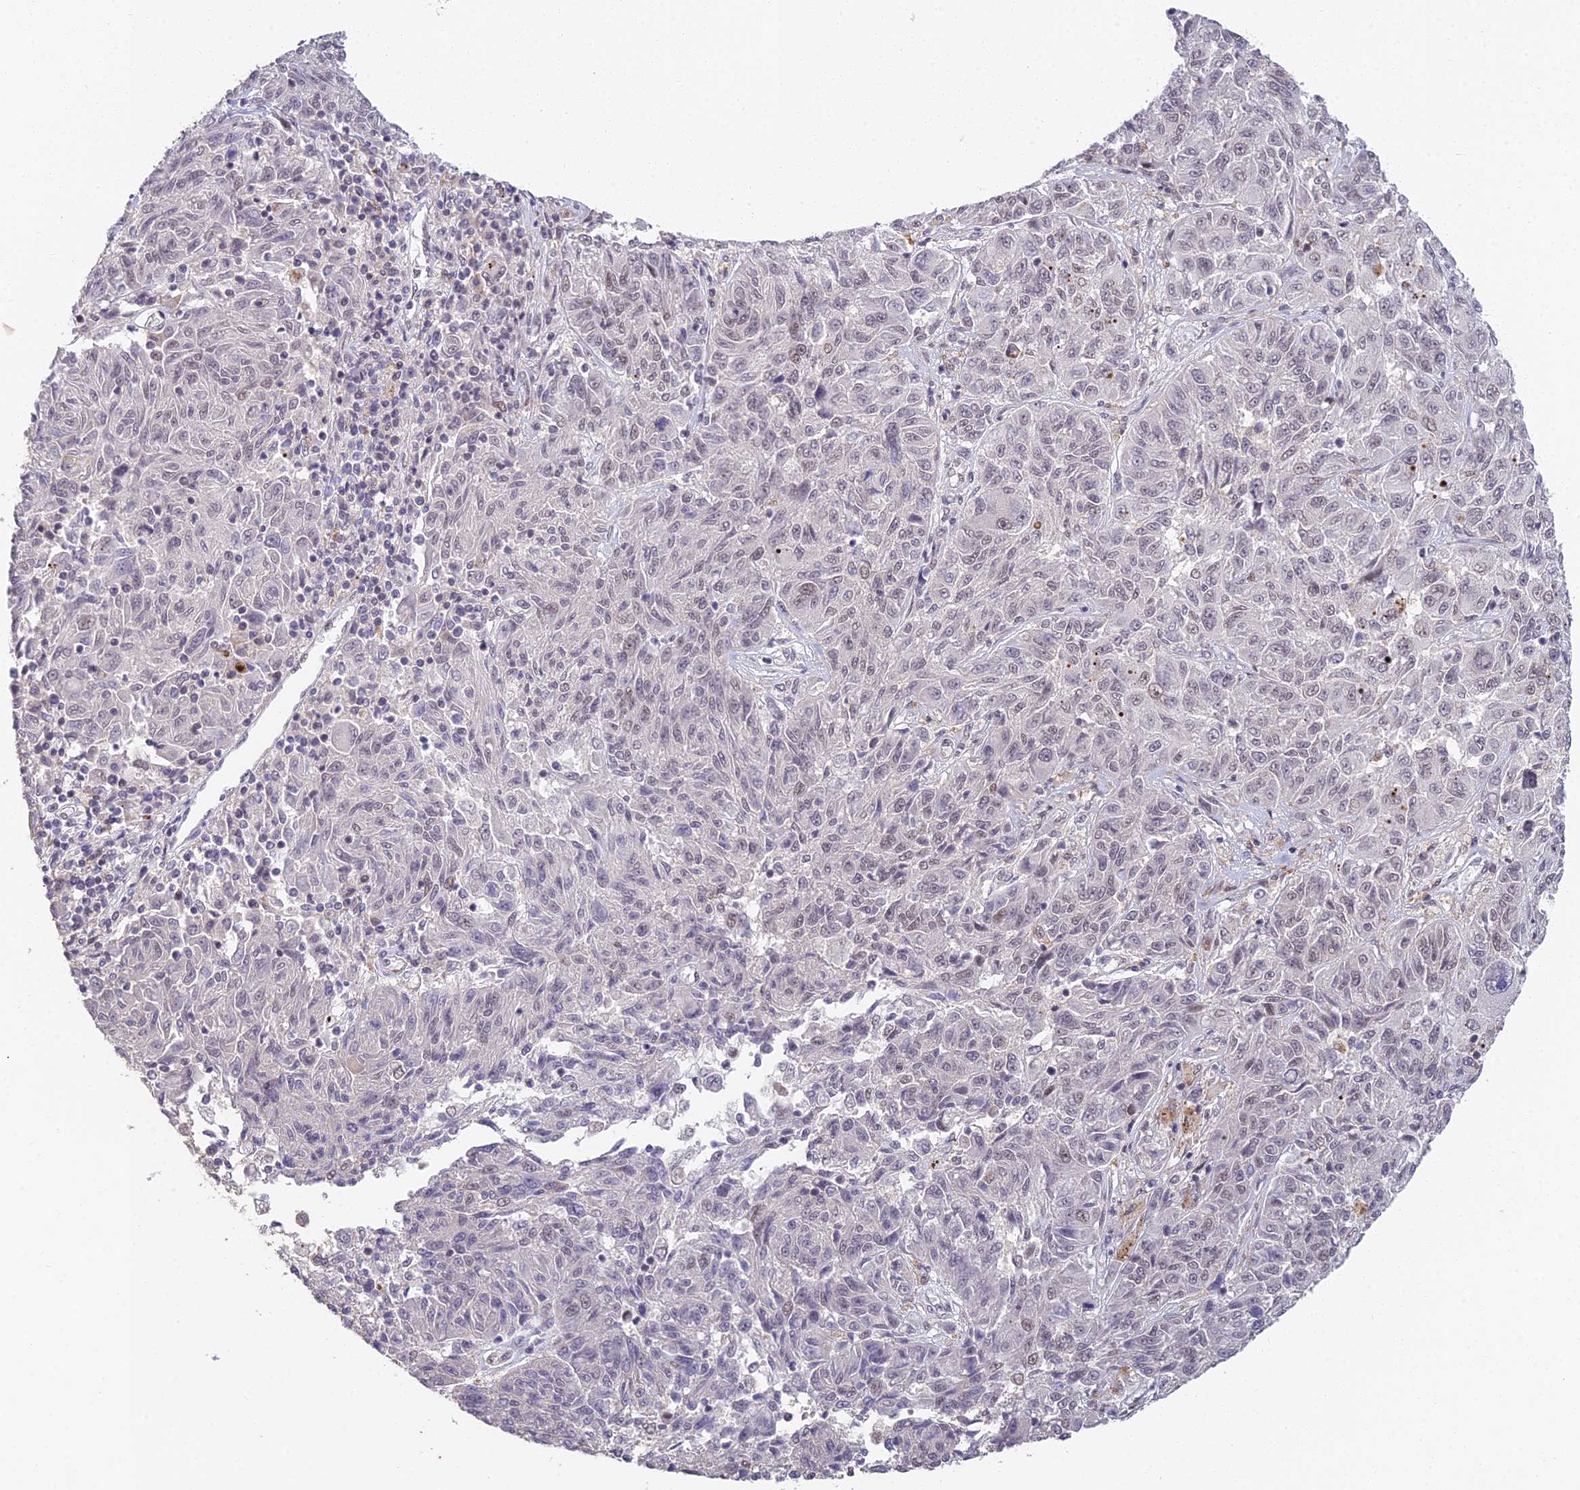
{"staining": {"intensity": "weak", "quantity": "25%-75%", "location": "nuclear"}, "tissue": "melanoma", "cell_type": "Tumor cells", "image_type": "cancer", "snomed": [{"axis": "morphology", "description": "Malignant melanoma, NOS"}, {"axis": "topography", "description": "Skin"}], "caption": "A high-resolution photomicrograph shows immunohistochemistry staining of malignant melanoma, which demonstrates weak nuclear staining in approximately 25%-75% of tumor cells.", "gene": "ABHD17A", "patient": {"sex": "male", "age": 53}}